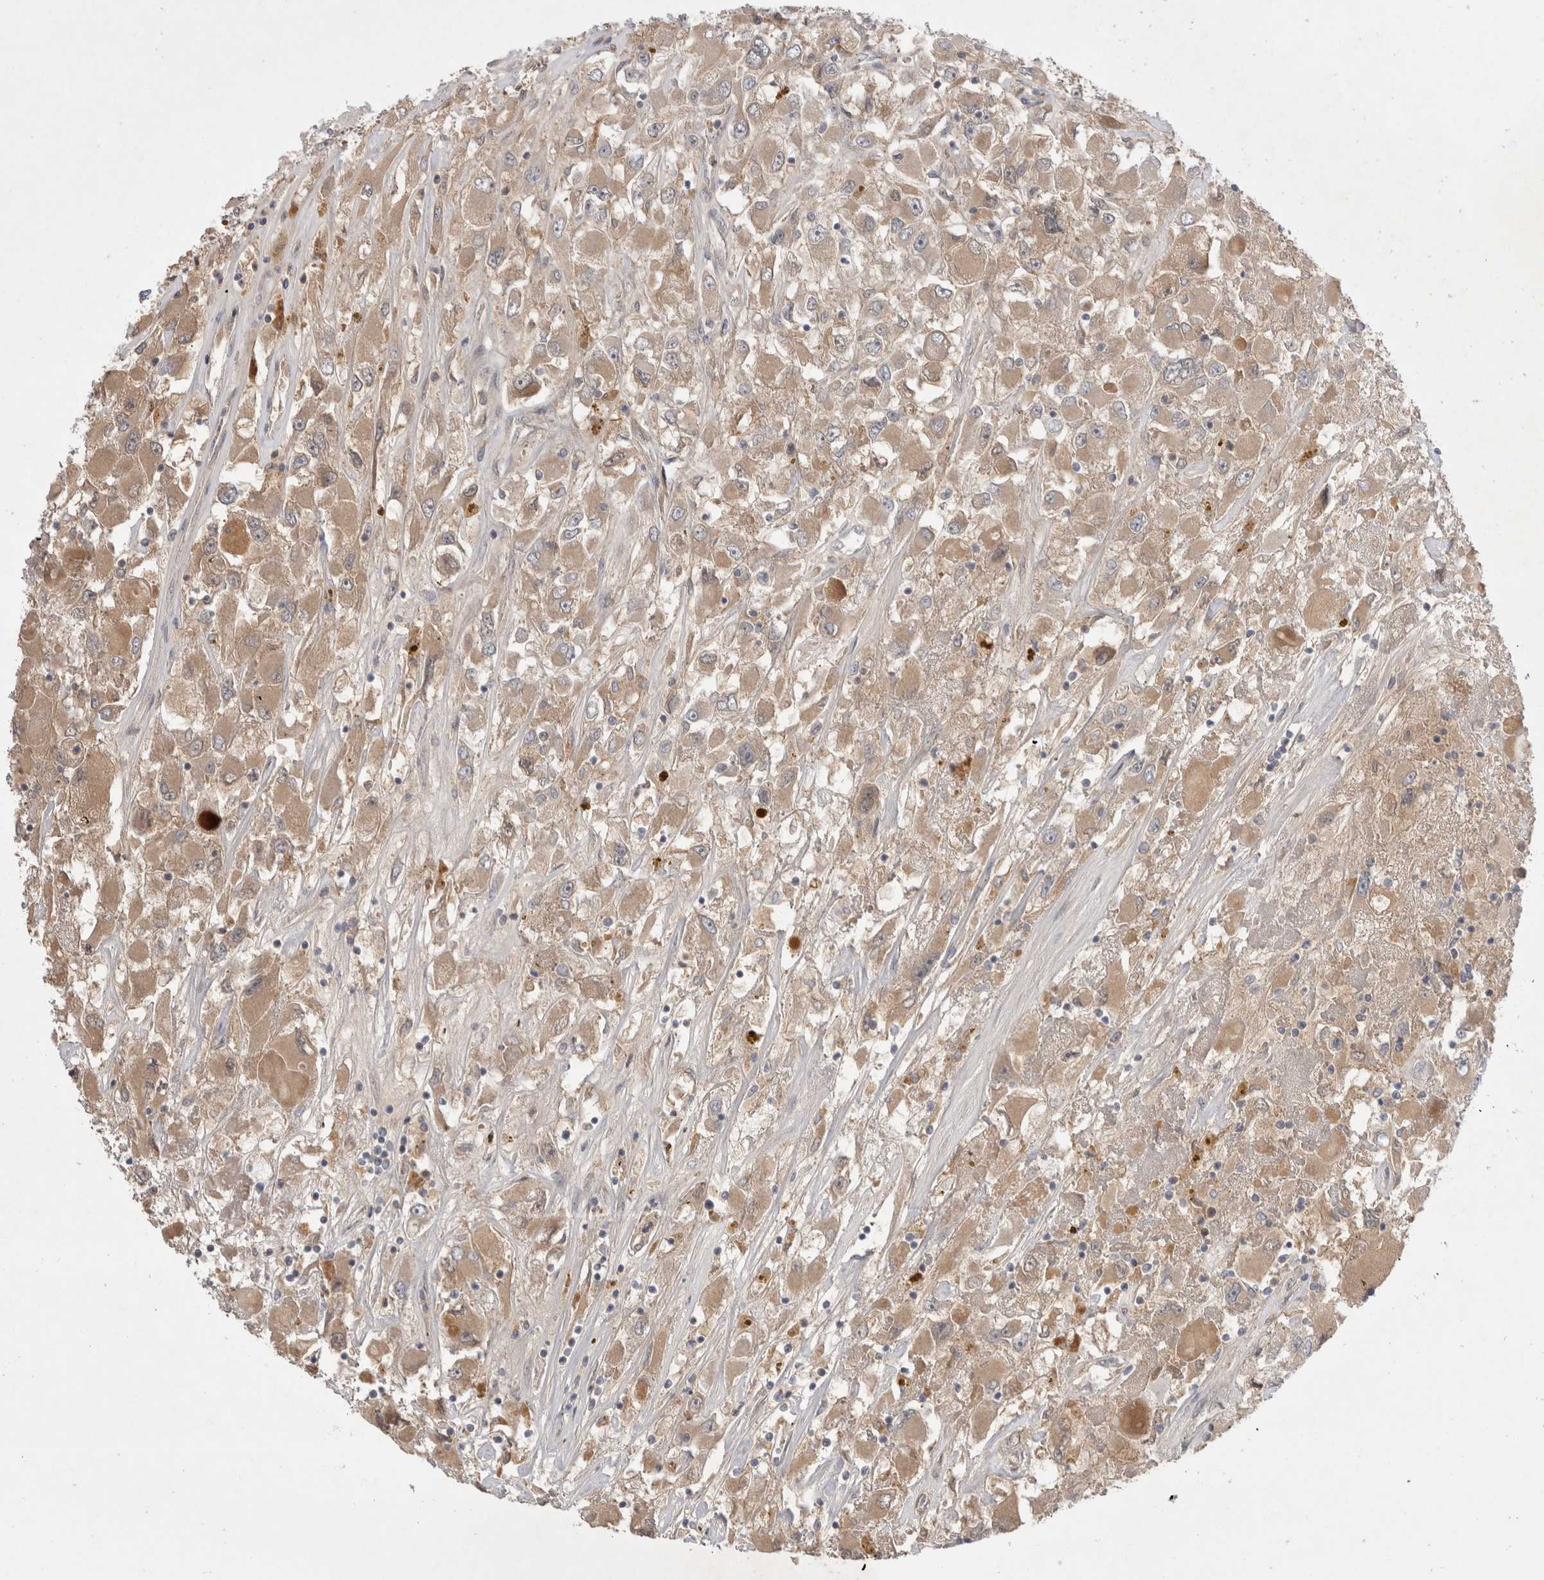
{"staining": {"intensity": "weak", "quantity": ">75%", "location": "cytoplasmic/membranous"}, "tissue": "renal cancer", "cell_type": "Tumor cells", "image_type": "cancer", "snomed": [{"axis": "morphology", "description": "Adenocarcinoma, NOS"}, {"axis": "topography", "description": "Kidney"}], "caption": "Immunohistochemistry (IHC) staining of renal cancer (adenocarcinoma), which demonstrates low levels of weak cytoplasmic/membranous staining in approximately >75% of tumor cells indicating weak cytoplasmic/membranous protein positivity. The staining was performed using DAB (3,3'-diaminobenzidine) (brown) for protein detection and nuclei were counterstained in hematoxylin (blue).", "gene": "PLEKHM1", "patient": {"sex": "female", "age": 52}}